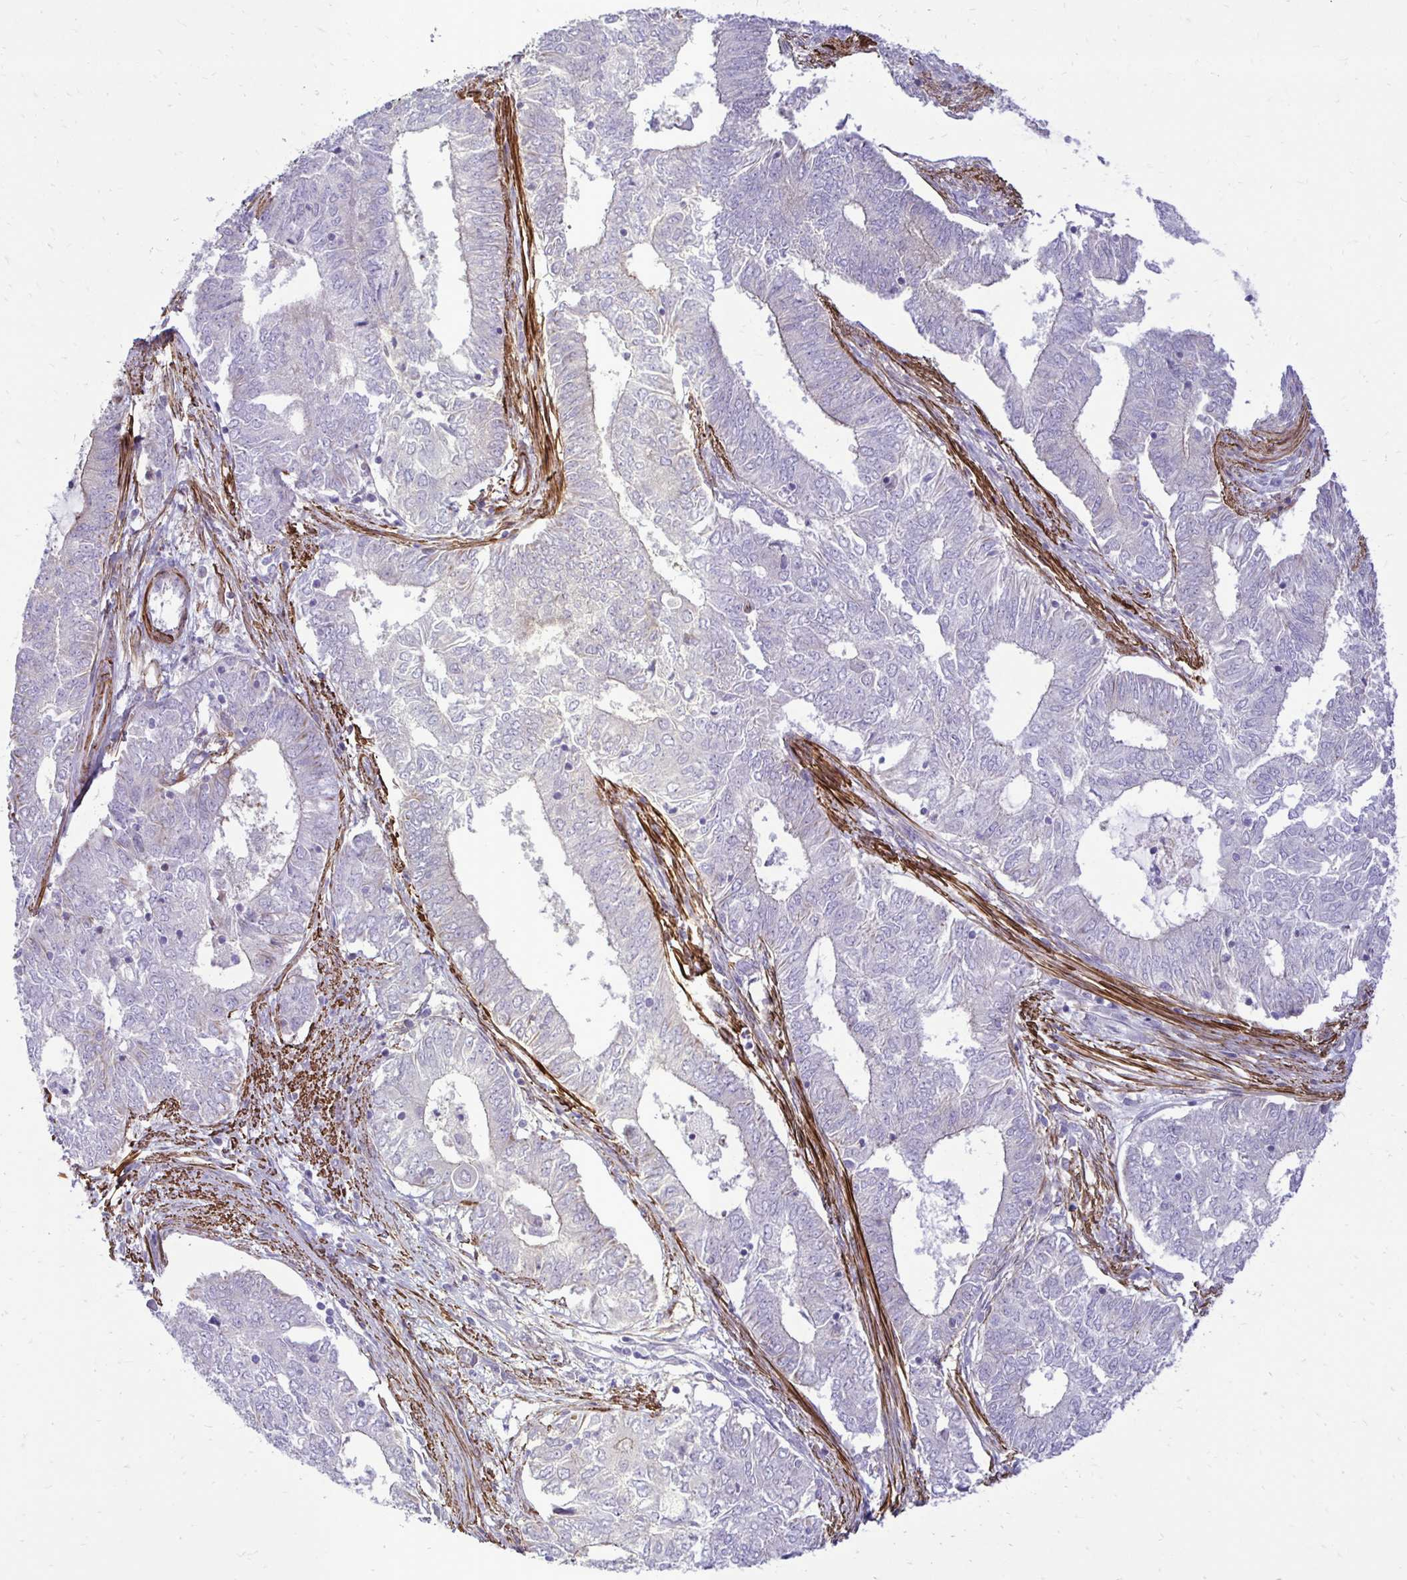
{"staining": {"intensity": "negative", "quantity": "none", "location": "none"}, "tissue": "endometrial cancer", "cell_type": "Tumor cells", "image_type": "cancer", "snomed": [{"axis": "morphology", "description": "Adenocarcinoma, NOS"}, {"axis": "topography", "description": "Endometrium"}], "caption": "Human endometrial adenocarcinoma stained for a protein using IHC shows no positivity in tumor cells.", "gene": "CTPS1", "patient": {"sex": "female", "age": 62}}